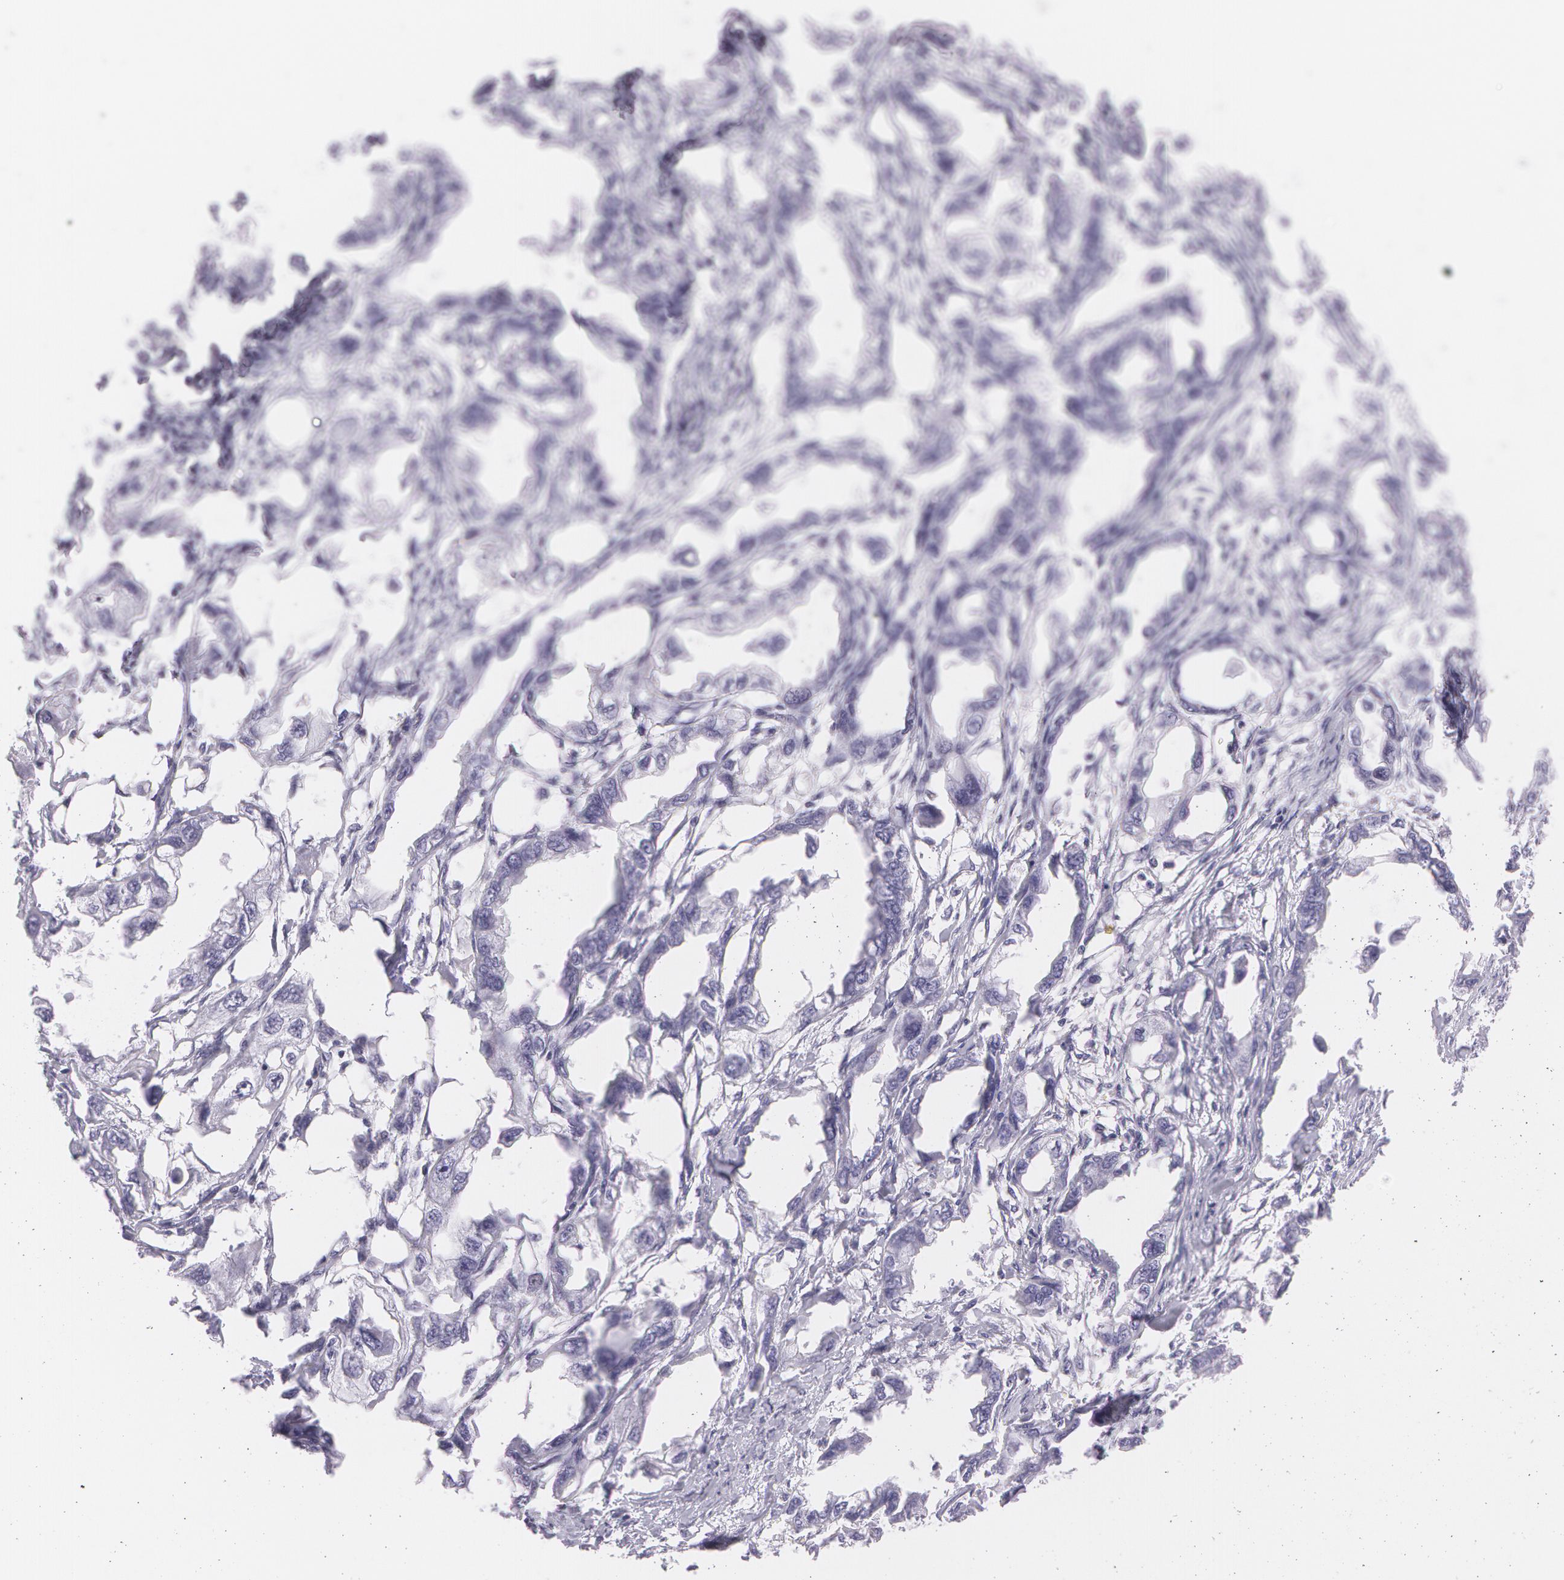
{"staining": {"intensity": "negative", "quantity": "none", "location": "none"}, "tissue": "endometrial cancer", "cell_type": "Tumor cells", "image_type": "cancer", "snomed": [{"axis": "morphology", "description": "Adenocarcinoma, NOS"}, {"axis": "topography", "description": "Endometrium"}], "caption": "Tumor cells are negative for protein expression in human endometrial adenocarcinoma. Nuclei are stained in blue.", "gene": "SNCG", "patient": {"sex": "female", "age": 67}}